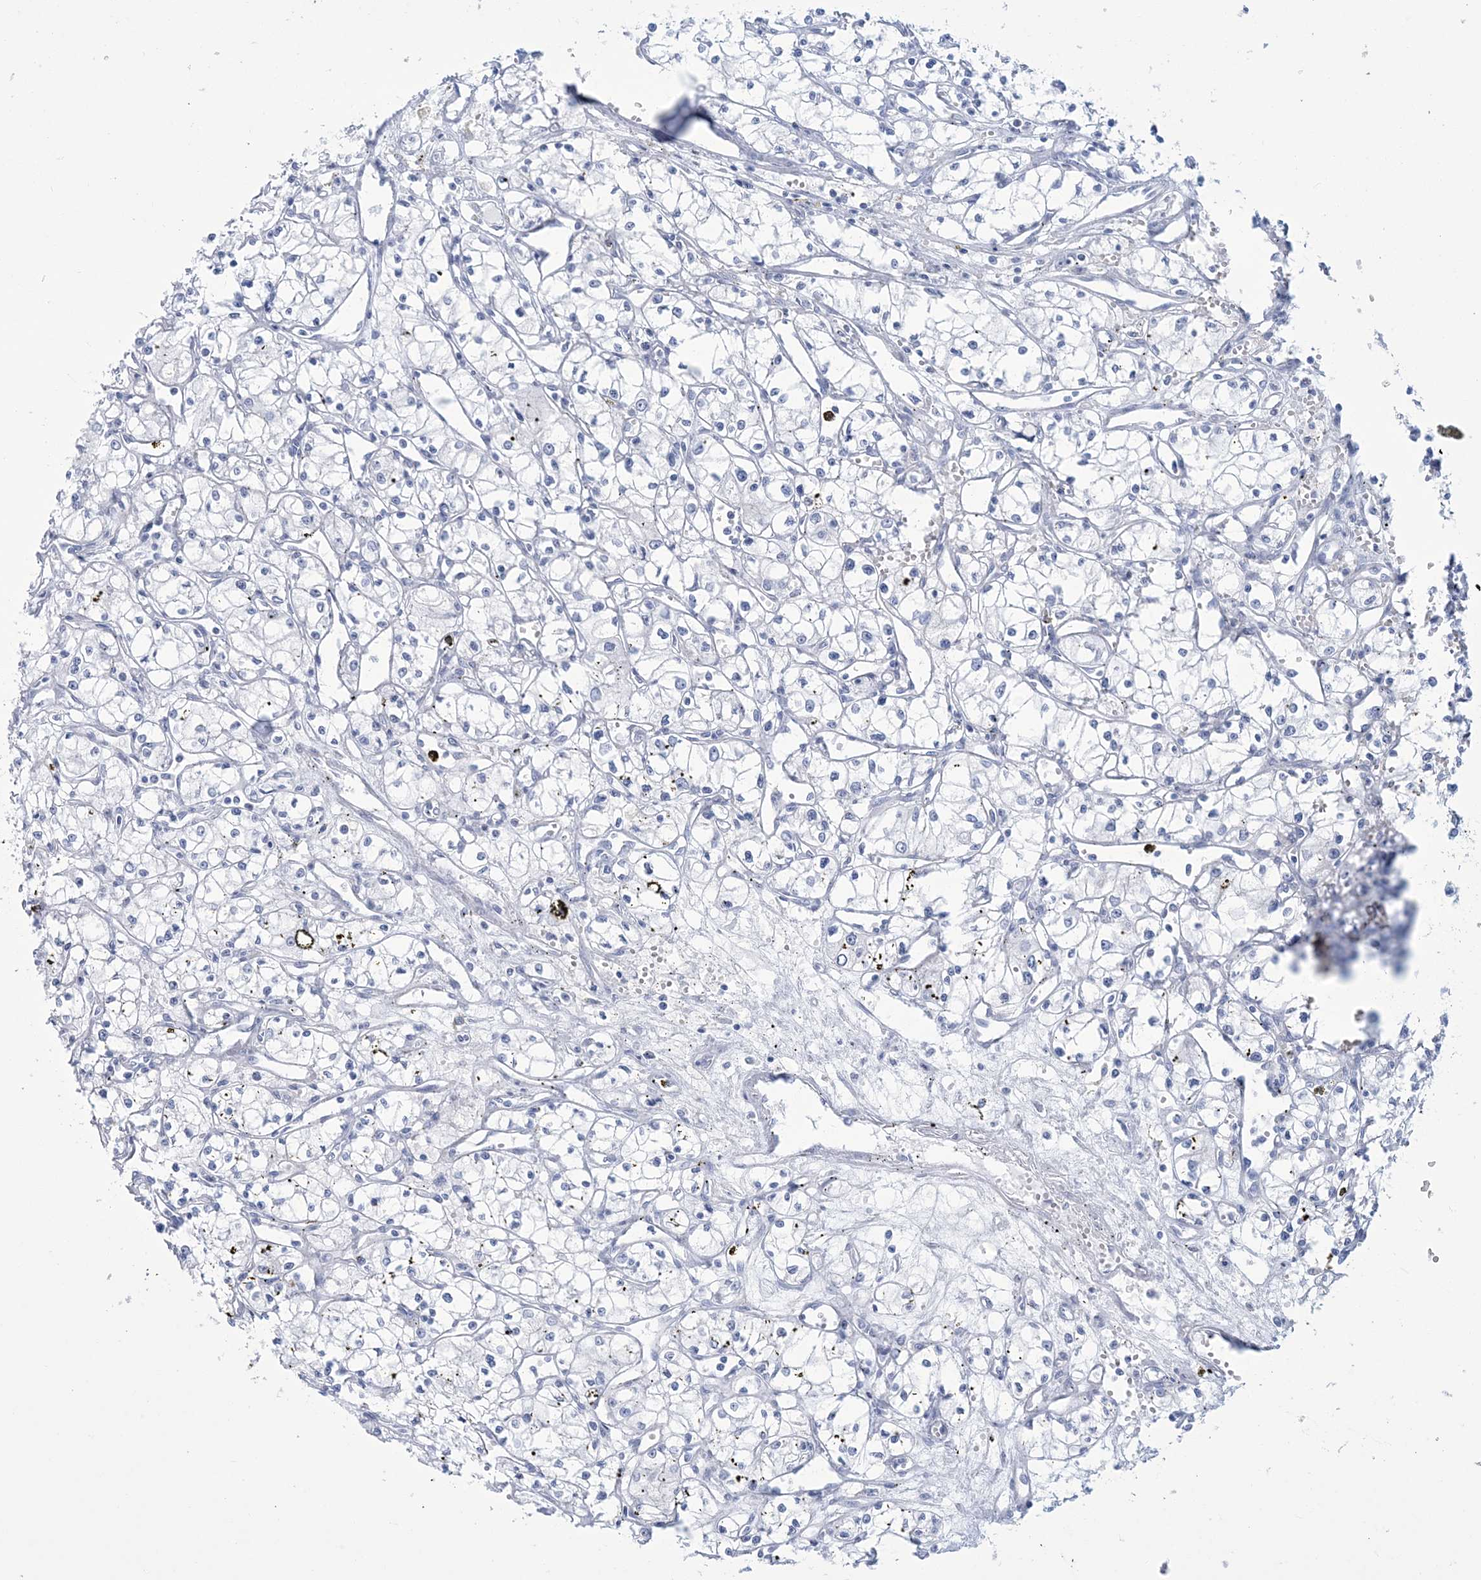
{"staining": {"intensity": "negative", "quantity": "none", "location": "none"}, "tissue": "renal cancer", "cell_type": "Tumor cells", "image_type": "cancer", "snomed": [{"axis": "morphology", "description": "Adenocarcinoma, NOS"}, {"axis": "topography", "description": "Kidney"}], "caption": "Protein analysis of renal adenocarcinoma exhibits no significant staining in tumor cells.", "gene": "DPCD", "patient": {"sex": "male", "age": 59}}